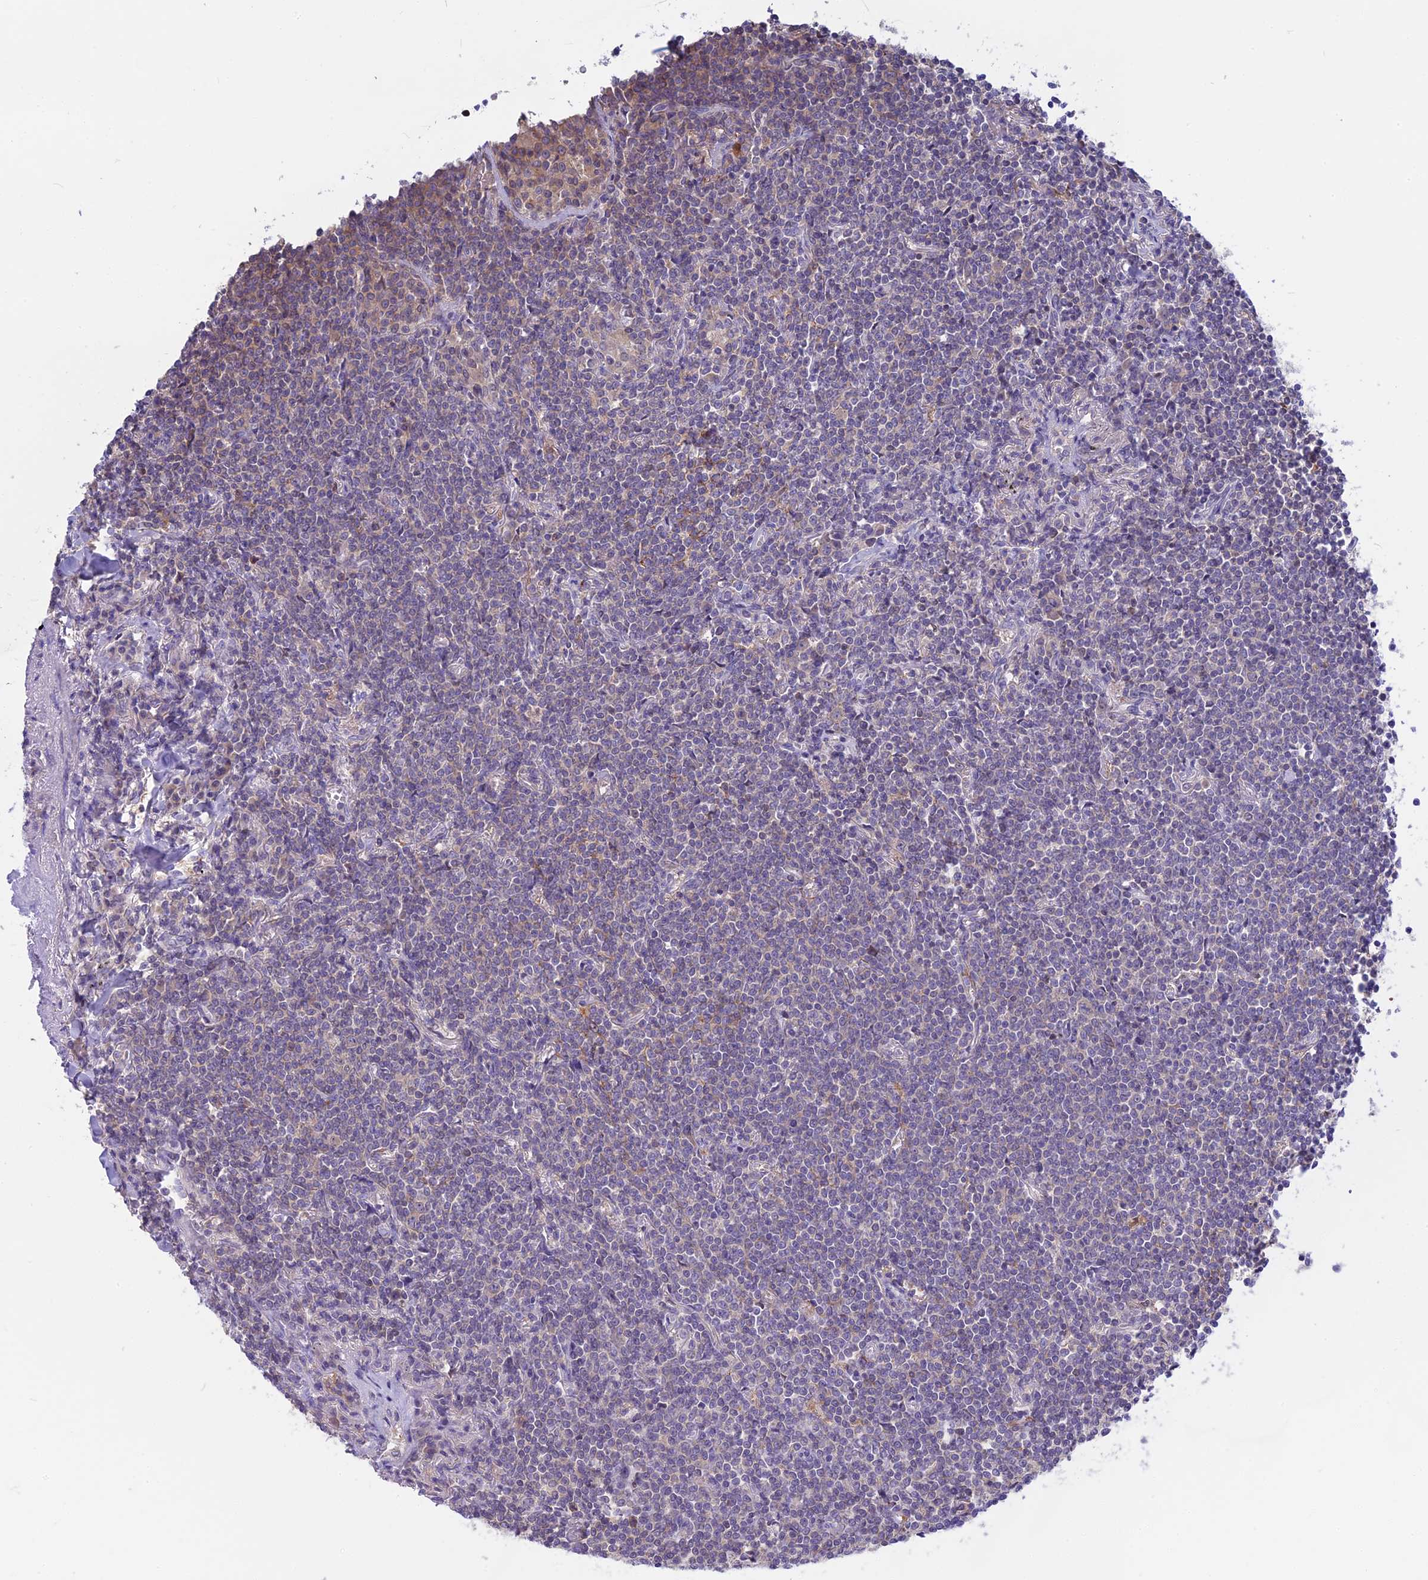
{"staining": {"intensity": "weak", "quantity": "<25%", "location": "cytoplasmic/membranous"}, "tissue": "lymphoma", "cell_type": "Tumor cells", "image_type": "cancer", "snomed": [{"axis": "morphology", "description": "Malignant lymphoma, non-Hodgkin's type, Low grade"}, {"axis": "topography", "description": "Lung"}], "caption": "Tumor cells show no significant protein positivity in lymphoma.", "gene": "SNAP91", "patient": {"sex": "female", "age": 71}}